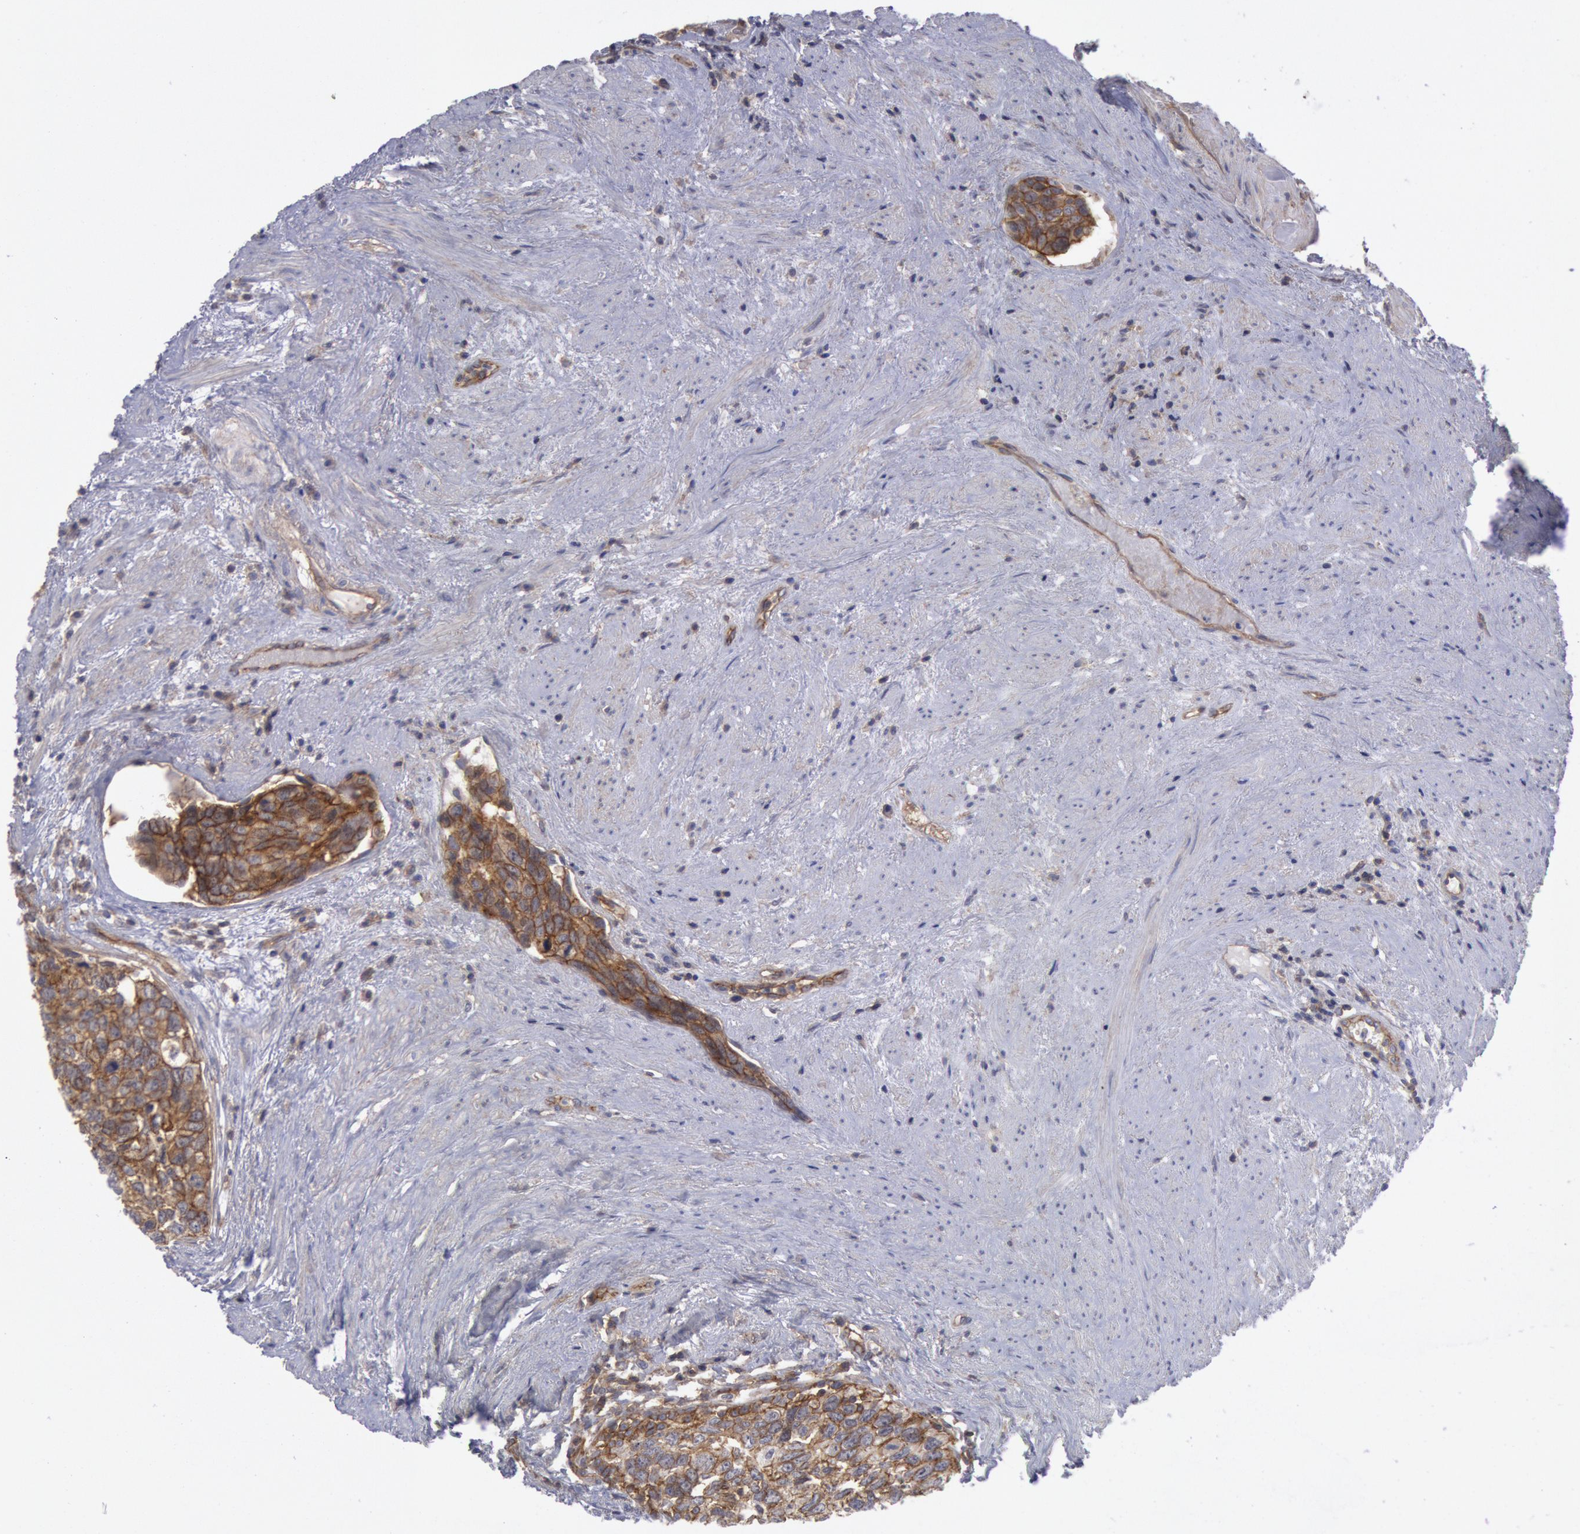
{"staining": {"intensity": "moderate", "quantity": ">75%", "location": "cytoplasmic/membranous"}, "tissue": "urothelial cancer", "cell_type": "Tumor cells", "image_type": "cancer", "snomed": [{"axis": "morphology", "description": "Urothelial carcinoma, High grade"}, {"axis": "topography", "description": "Urinary bladder"}], "caption": "A histopathology image of urothelial cancer stained for a protein exhibits moderate cytoplasmic/membranous brown staining in tumor cells.", "gene": "STX4", "patient": {"sex": "male", "age": 81}}